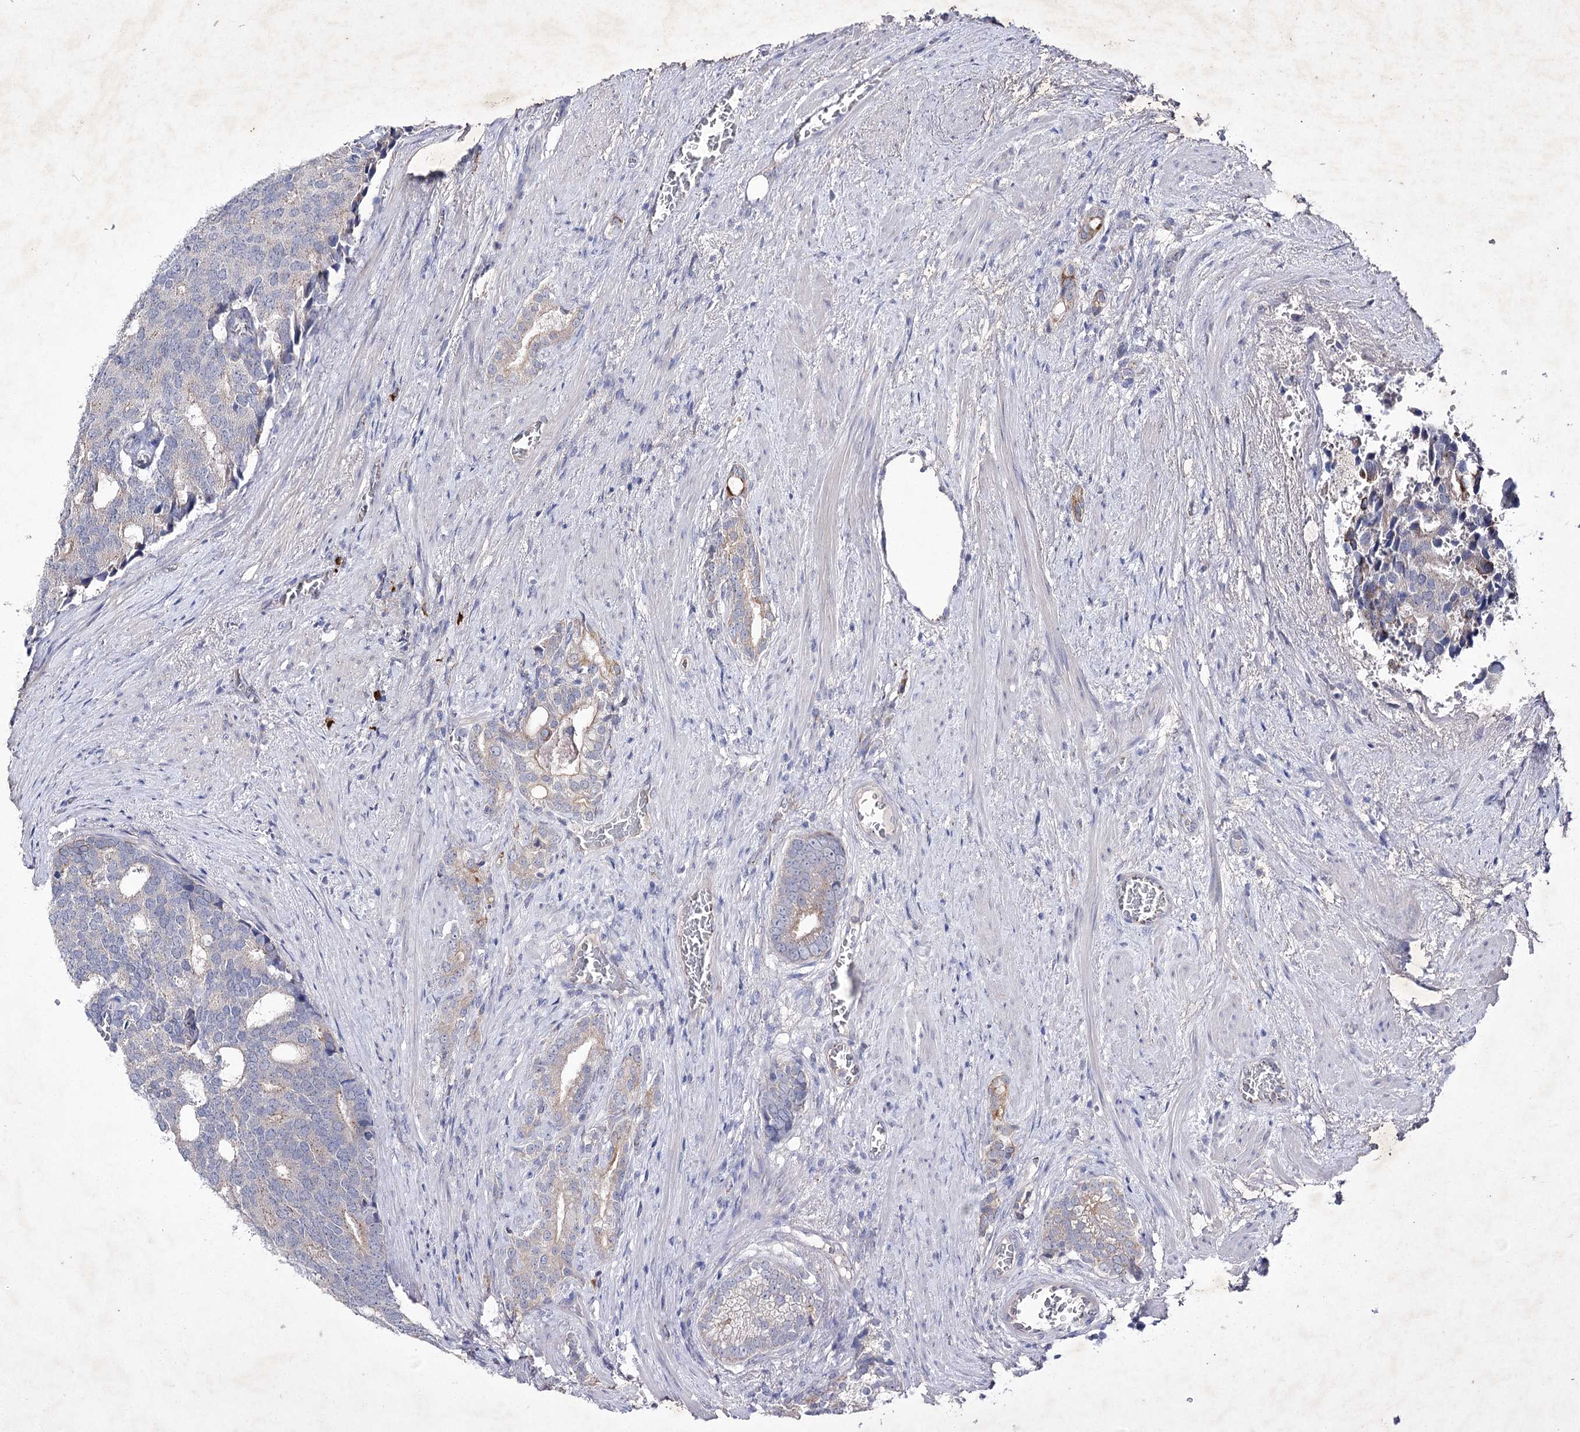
{"staining": {"intensity": "negative", "quantity": "none", "location": "none"}, "tissue": "prostate cancer", "cell_type": "Tumor cells", "image_type": "cancer", "snomed": [{"axis": "morphology", "description": "Adenocarcinoma, Low grade"}, {"axis": "topography", "description": "Prostate"}], "caption": "Protein analysis of low-grade adenocarcinoma (prostate) exhibits no significant positivity in tumor cells. (DAB (3,3'-diaminobenzidine) immunohistochemistry (IHC) visualized using brightfield microscopy, high magnification).", "gene": "COX15", "patient": {"sex": "male", "age": 71}}